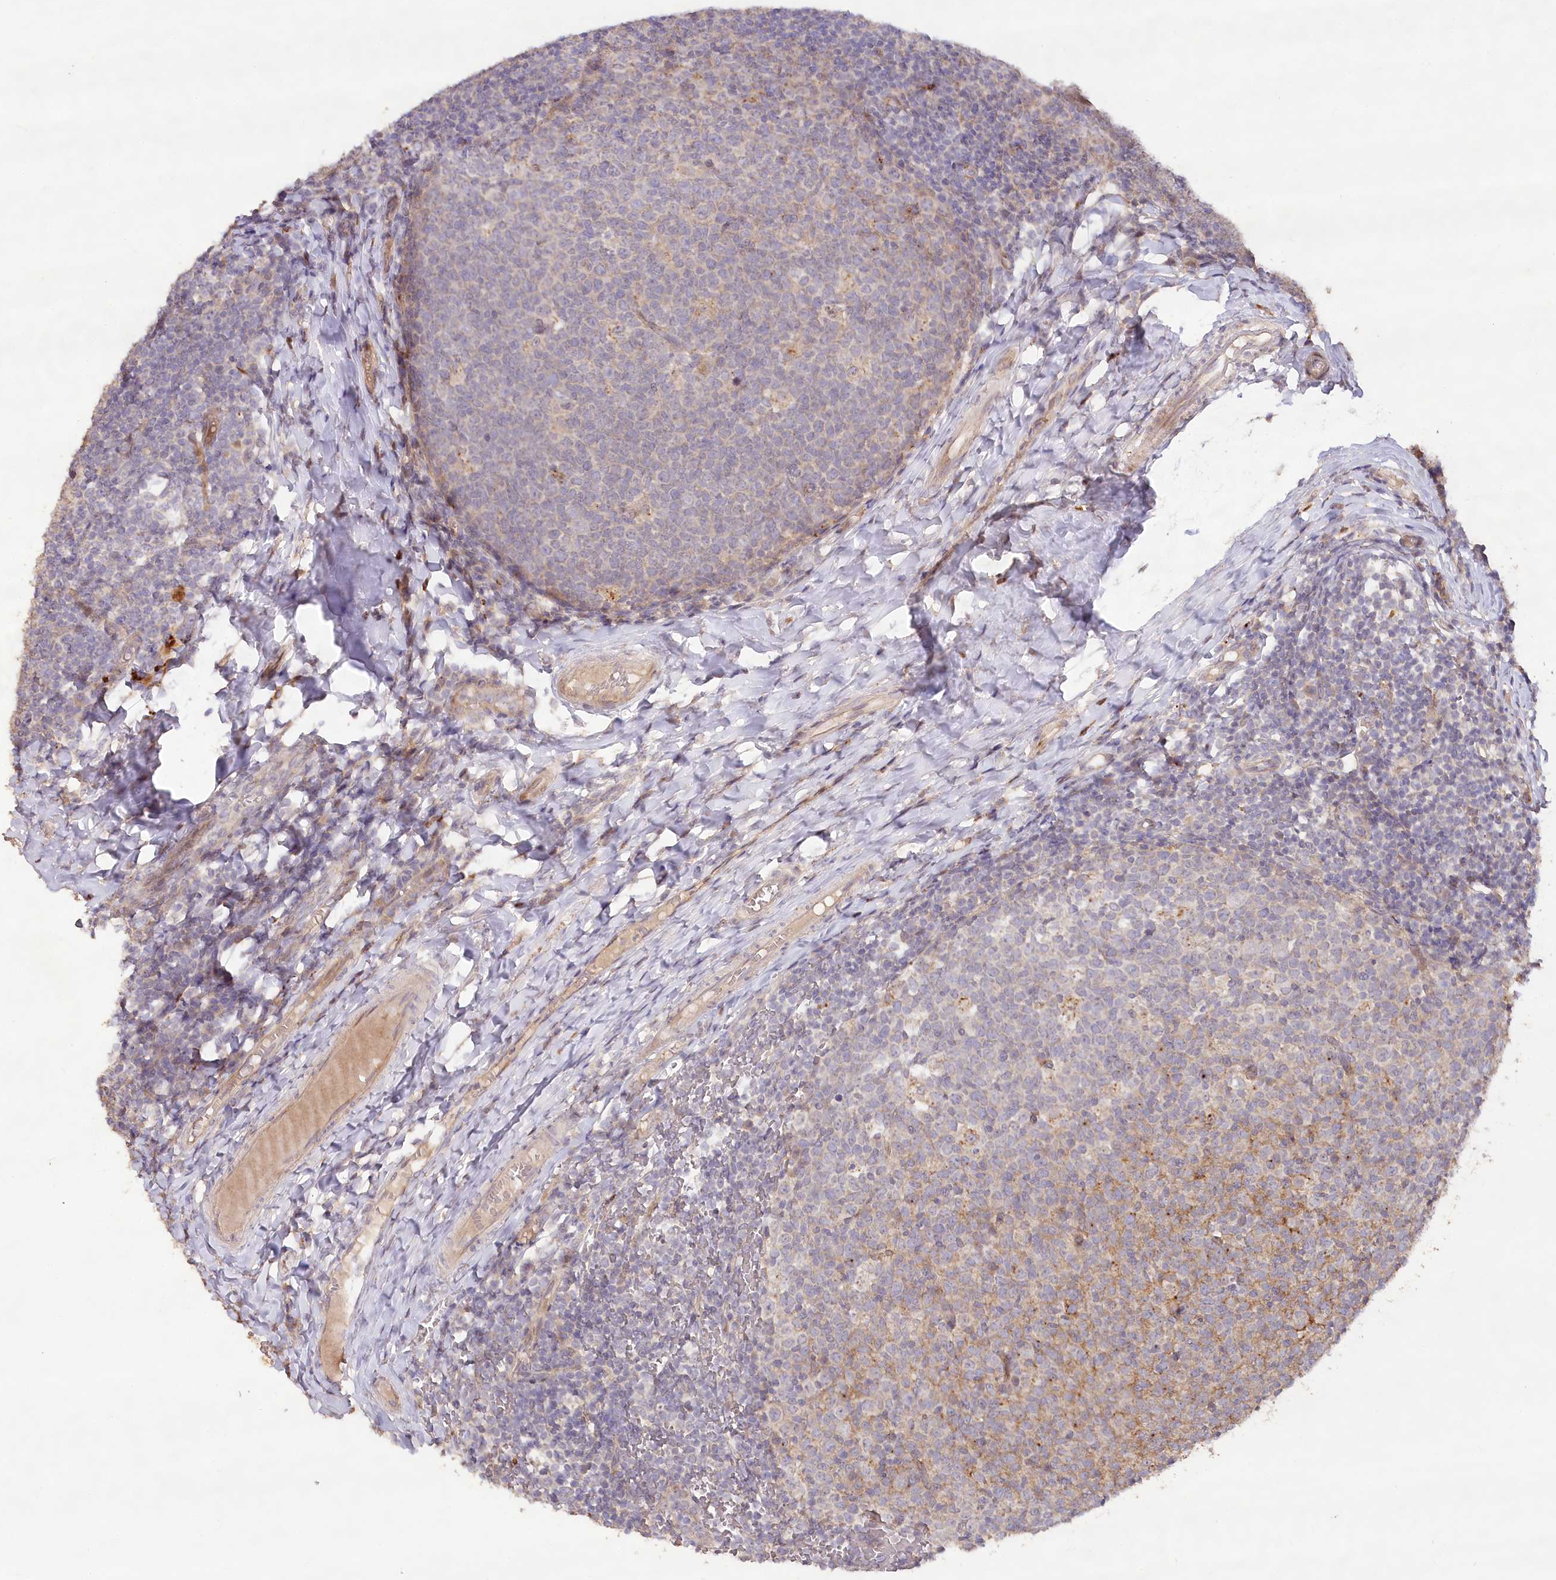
{"staining": {"intensity": "moderate", "quantity": "<25%", "location": "cytoplasmic/membranous"}, "tissue": "tonsil", "cell_type": "Germinal center cells", "image_type": "normal", "snomed": [{"axis": "morphology", "description": "Normal tissue, NOS"}, {"axis": "topography", "description": "Tonsil"}], "caption": "There is low levels of moderate cytoplasmic/membranous positivity in germinal center cells of unremarkable tonsil, as demonstrated by immunohistochemical staining (brown color).", "gene": "IRAK1BP1", "patient": {"sex": "female", "age": 19}}